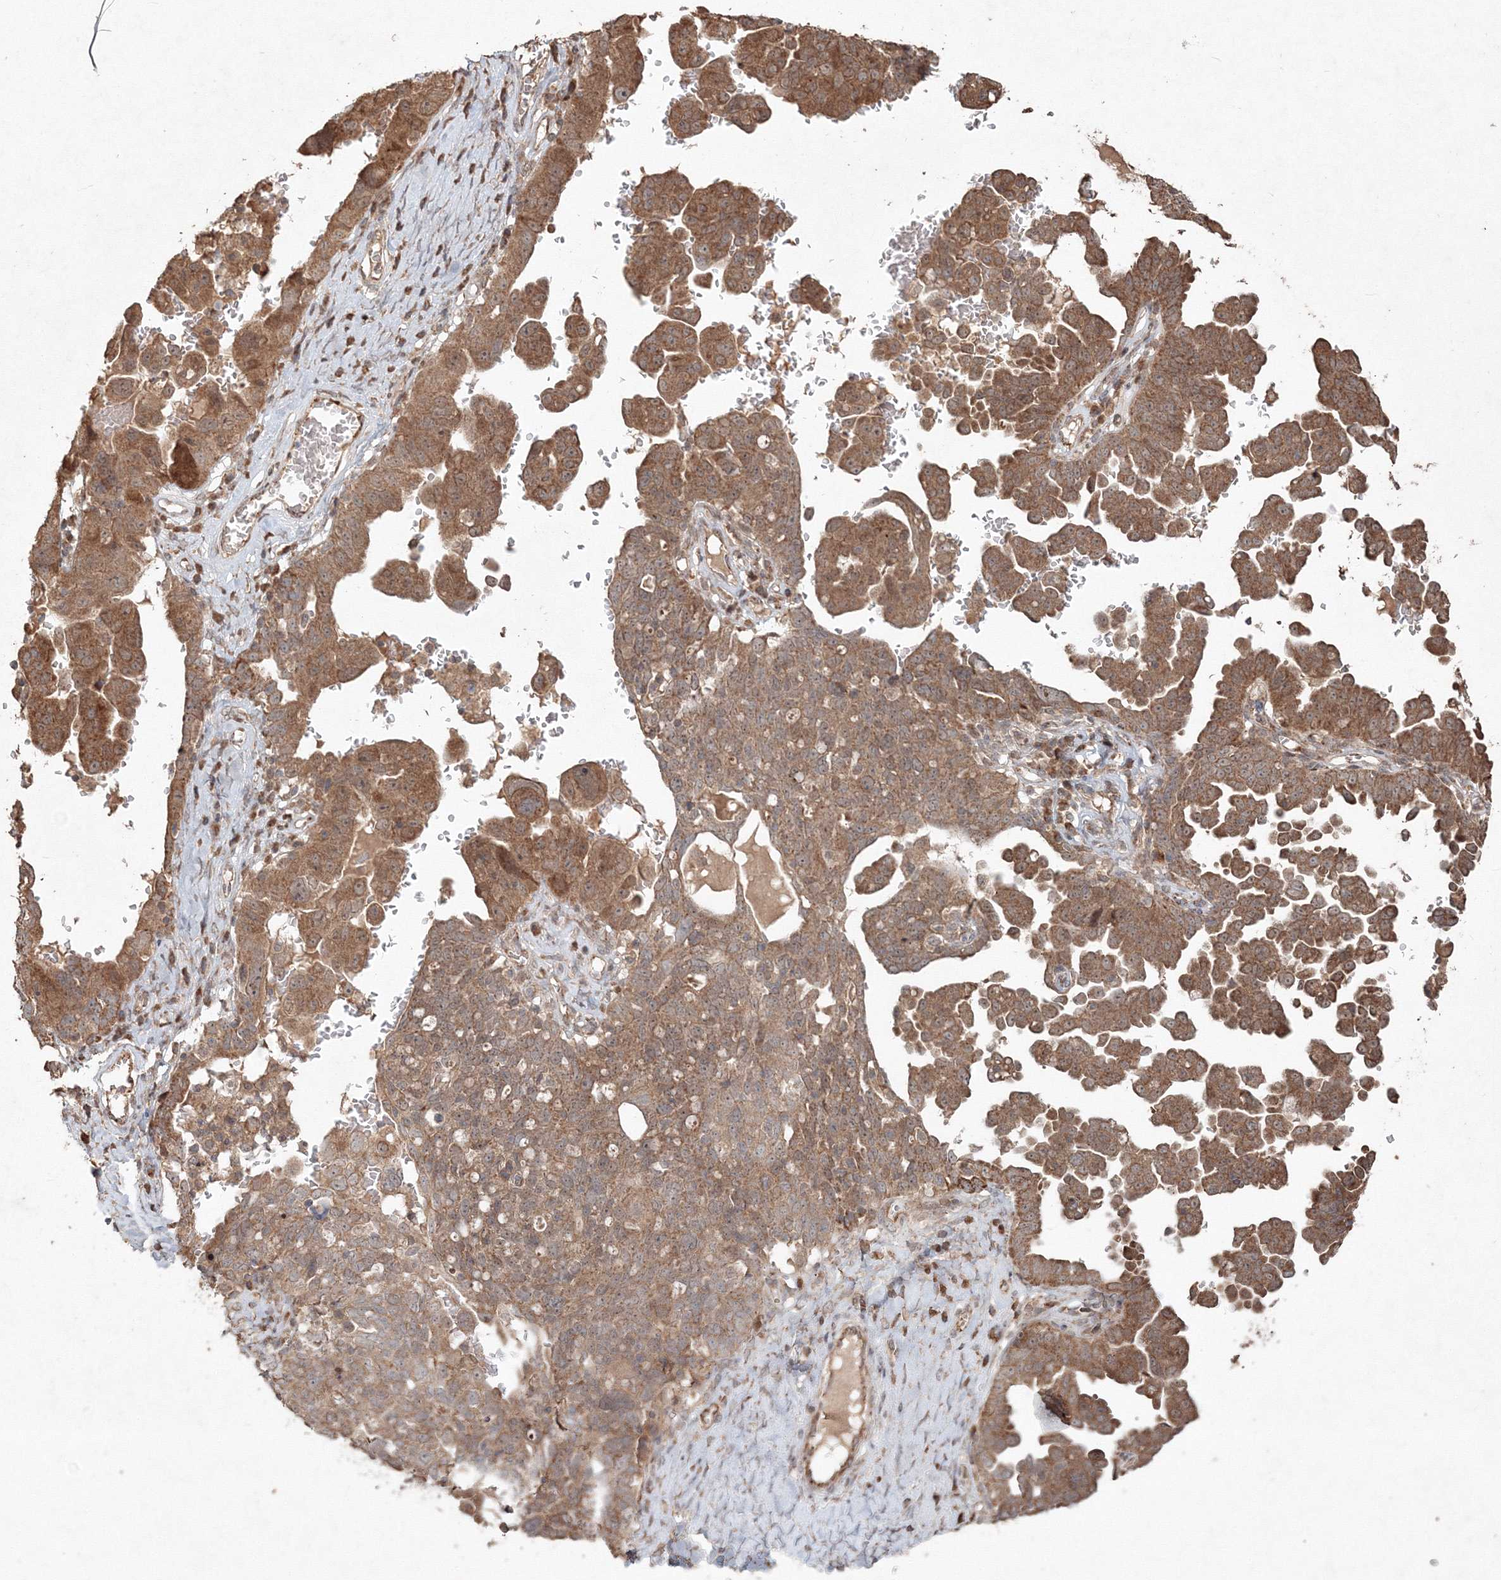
{"staining": {"intensity": "moderate", "quantity": ">75%", "location": "cytoplasmic/membranous"}, "tissue": "ovarian cancer", "cell_type": "Tumor cells", "image_type": "cancer", "snomed": [{"axis": "morphology", "description": "Carcinoma, endometroid"}, {"axis": "topography", "description": "Ovary"}], "caption": "Tumor cells exhibit medium levels of moderate cytoplasmic/membranous expression in about >75% of cells in ovarian cancer (endometroid carcinoma). The staining was performed using DAB (3,3'-diaminobenzidine) to visualize the protein expression in brown, while the nuclei were stained in blue with hematoxylin (Magnification: 20x).", "gene": "ANAPC16", "patient": {"sex": "female", "age": 62}}